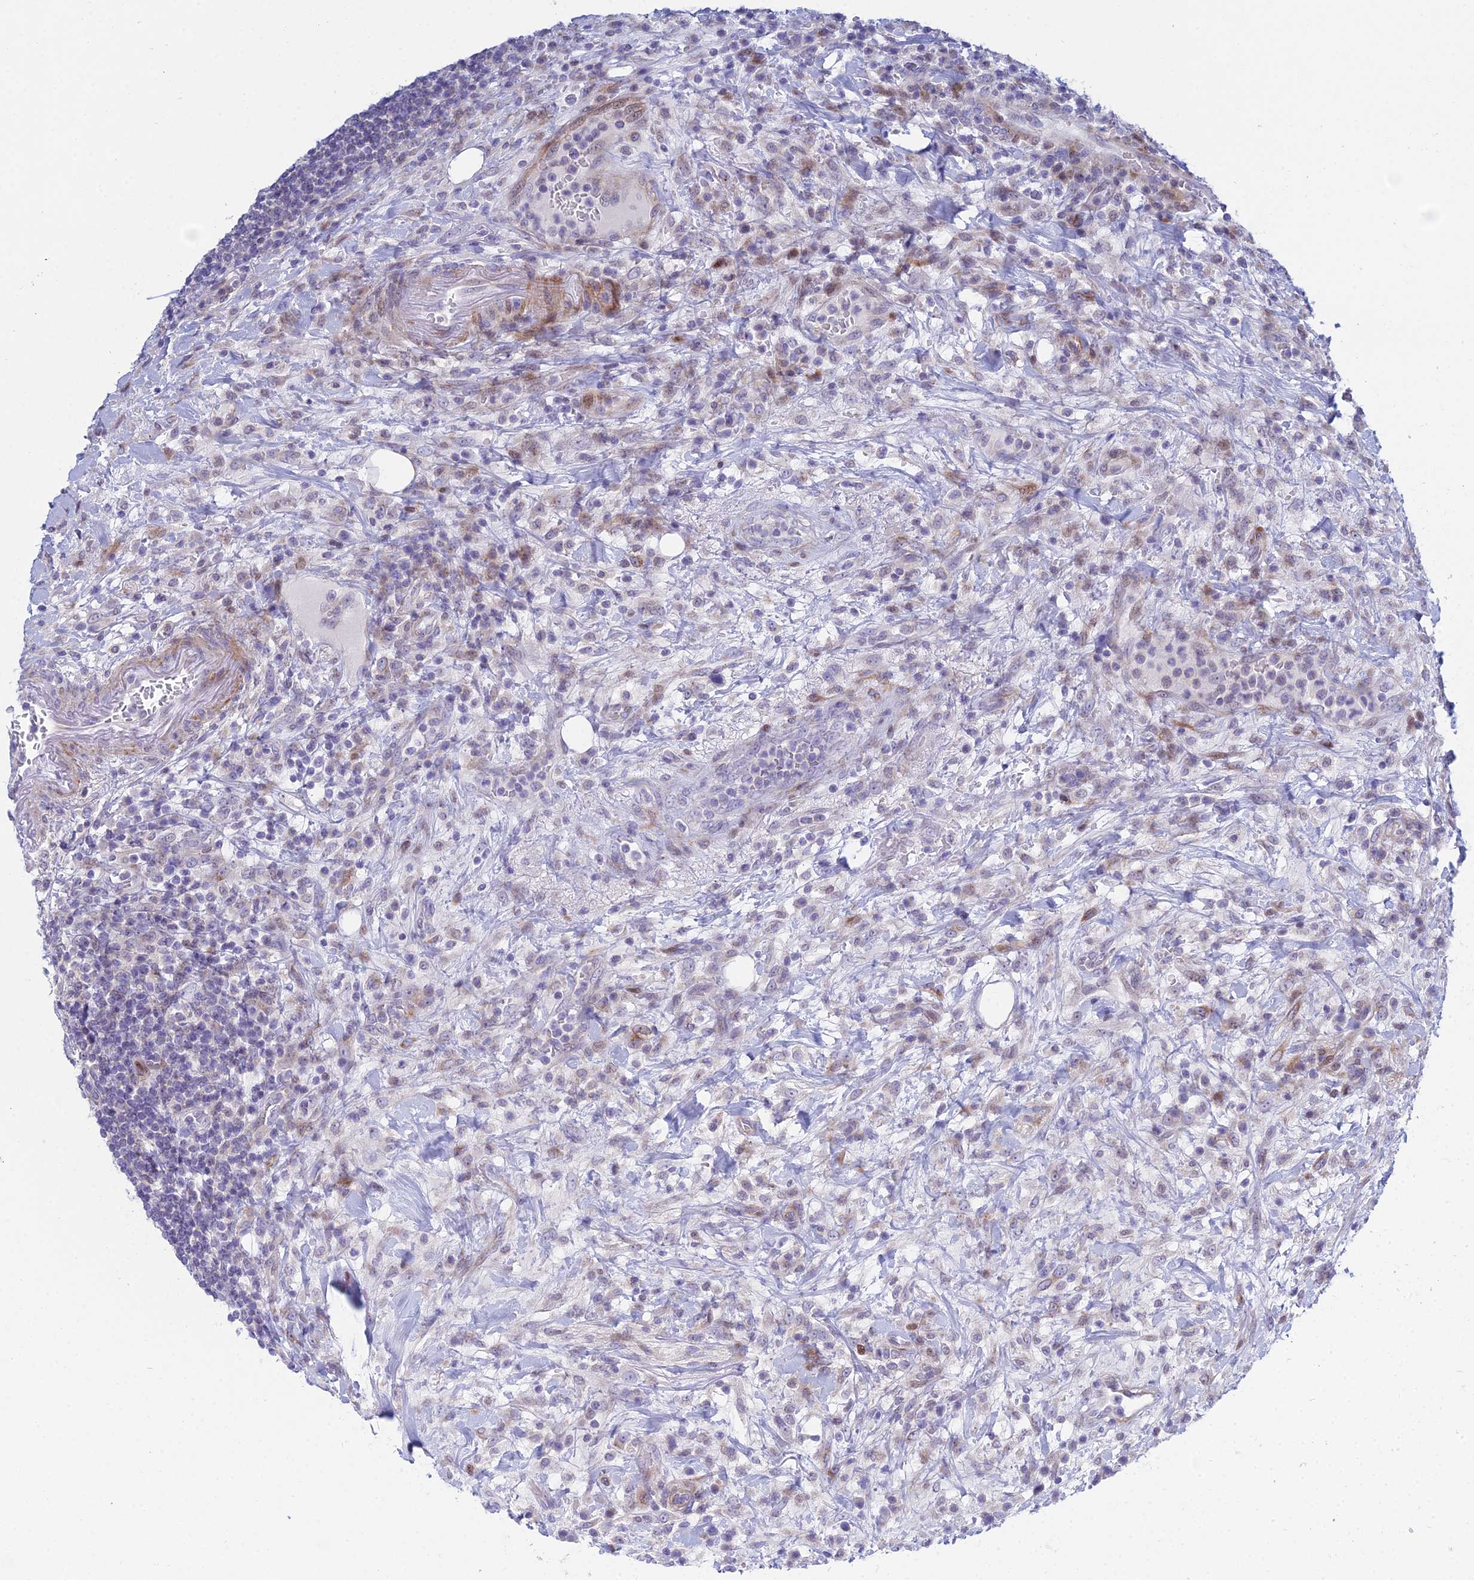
{"staining": {"intensity": "negative", "quantity": "none", "location": "none"}, "tissue": "lymphoma", "cell_type": "Tumor cells", "image_type": "cancer", "snomed": [{"axis": "morphology", "description": "Malignant lymphoma, non-Hodgkin's type, High grade"}, {"axis": "topography", "description": "Colon"}], "caption": "This micrograph is of lymphoma stained with immunohistochemistry to label a protein in brown with the nuclei are counter-stained blue. There is no positivity in tumor cells. (Stains: DAB immunohistochemistry (IHC) with hematoxylin counter stain, Microscopy: brightfield microscopy at high magnification).", "gene": "PRR13", "patient": {"sex": "female", "age": 53}}